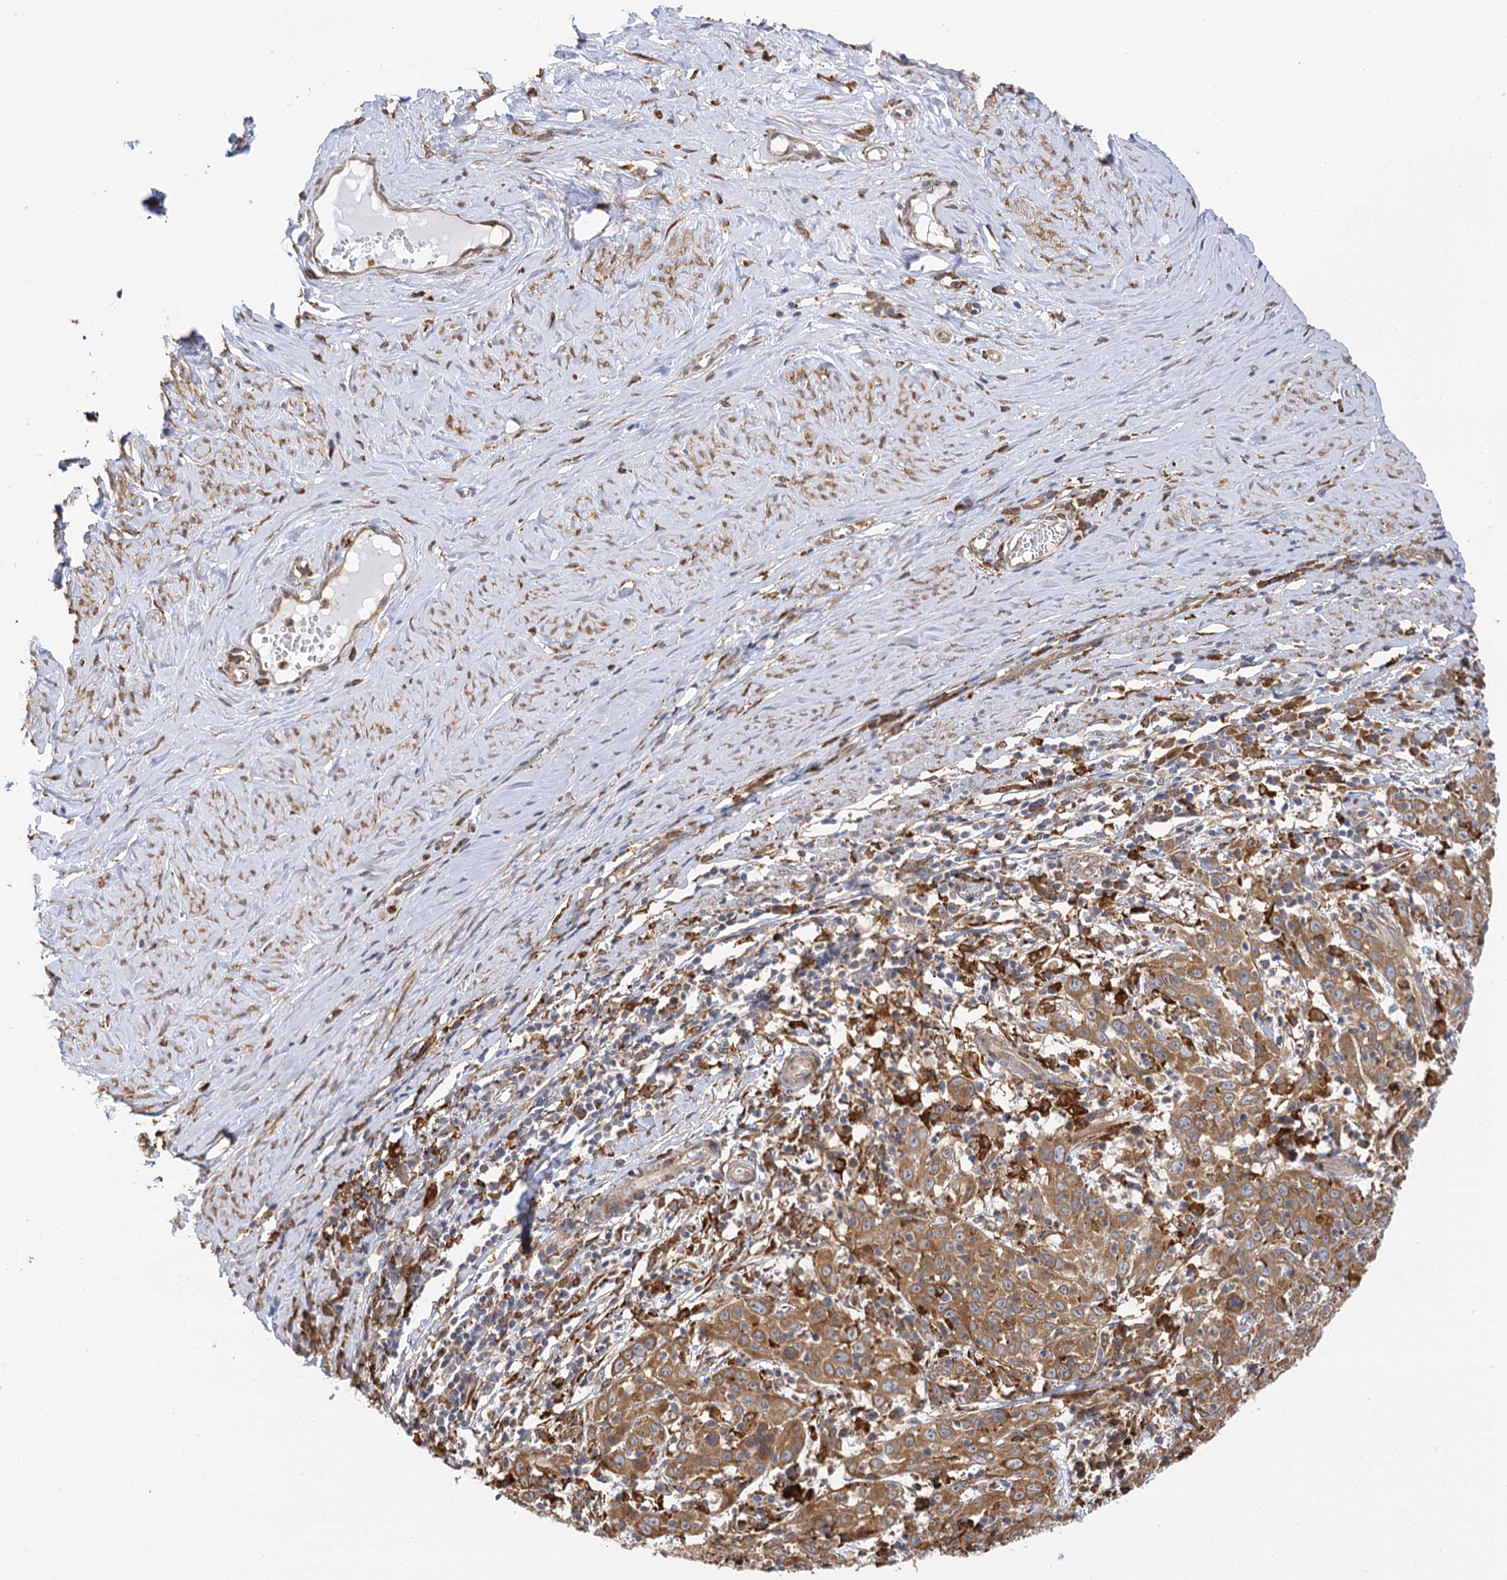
{"staining": {"intensity": "moderate", "quantity": ">75%", "location": "cytoplasmic/membranous"}, "tissue": "cervical cancer", "cell_type": "Tumor cells", "image_type": "cancer", "snomed": [{"axis": "morphology", "description": "Squamous cell carcinoma, NOS"}, {"axis": "topography", "description": "Cervix"}], "caption": "Protein expression analysis of cervical cancer demonstrates moderate cytoplasmic/membranous staining in about >75% of tumor cells. The protein is stained brown, and the nuclei are stained in blue (DAB (3,3'-diaminobenzidine) IHC with brightfield microscopy, high magnification).", "gene": "PPIP5K2", "patient": {"sex": "female", "age": 46}}